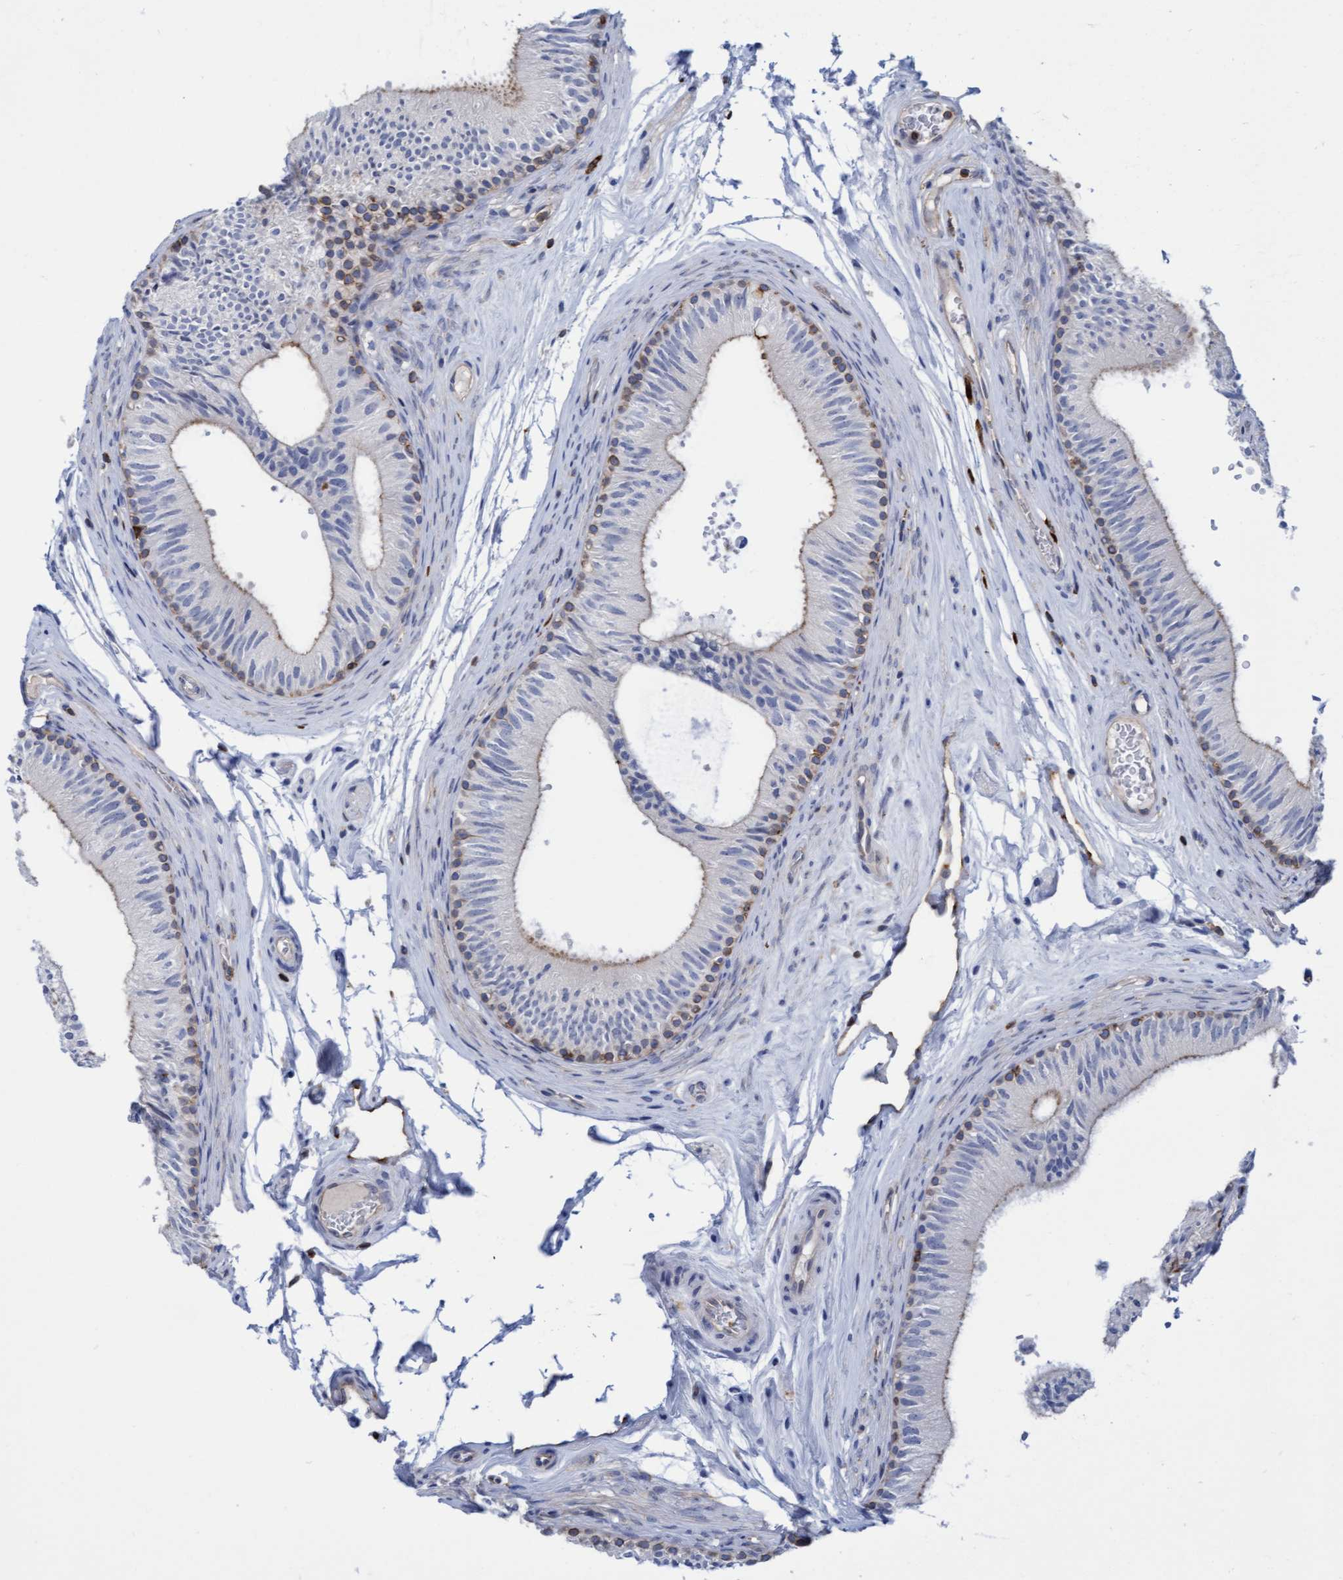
{"staining": {"intensity": "weak", "quantity": "<25%", "location": "cytoplasmic/membranous"}, "tissue": "epididymis", "cell_type": "Glandular cells", "image_type": "normal", "snomed": [{"axis": "morphology", "description": "Normal tissue, NOS"}, {"axis": "topography", "description": "Epididymis"}], "caption": "Normal epididymis was stained to show a protein in brown. There is no significant positivity in glandular cells. (DAB (3,3'-diaminobenzidine) immunohistochemistry (IHC), high magnification).", "gene": "FNBP1", "patient": {"sex": "male", "age": 36}}